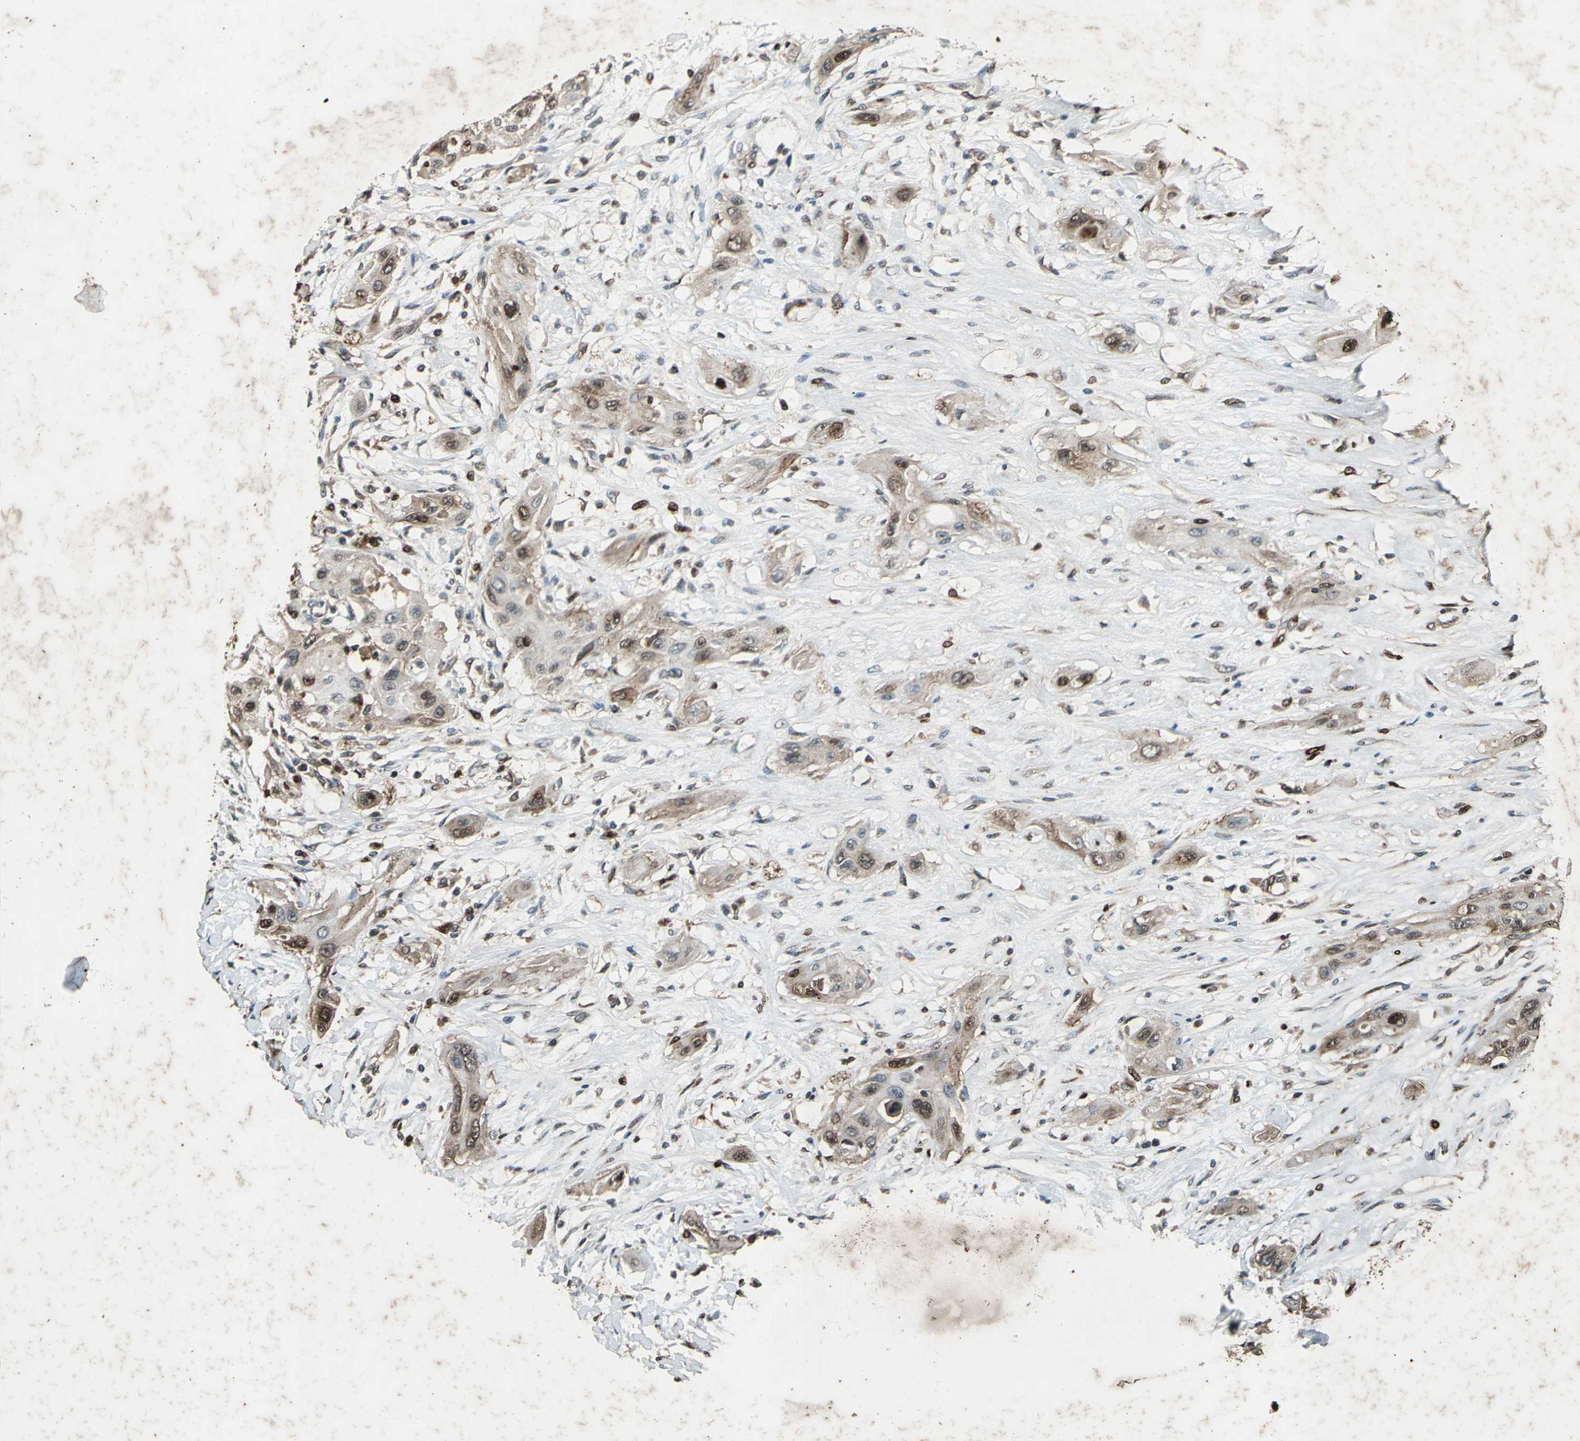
{"staining": {"intensity": "moderate", "quantity": ">75%", "location": "cytoplasmic/membranous,nuclear"}, "tissue": "lung cancer", "cell_type": "Tumor cells", "image_type": "cancer", "snomed": [{"axis": "morphology", "description": "Squamous cell carcinoma, NOS"}, {"axis": "topography", "description": "Lung"}], "caption": "Immunohistochemistry (IHC) of lung squamous cell carcinoma reveals medium levels of moderate cytoplasmic/membranous and nuclear positivity in approximately >75% of tumor cells.", "gene": "SEPTIN4", "patient": {"sex": "female", "age": 47}}